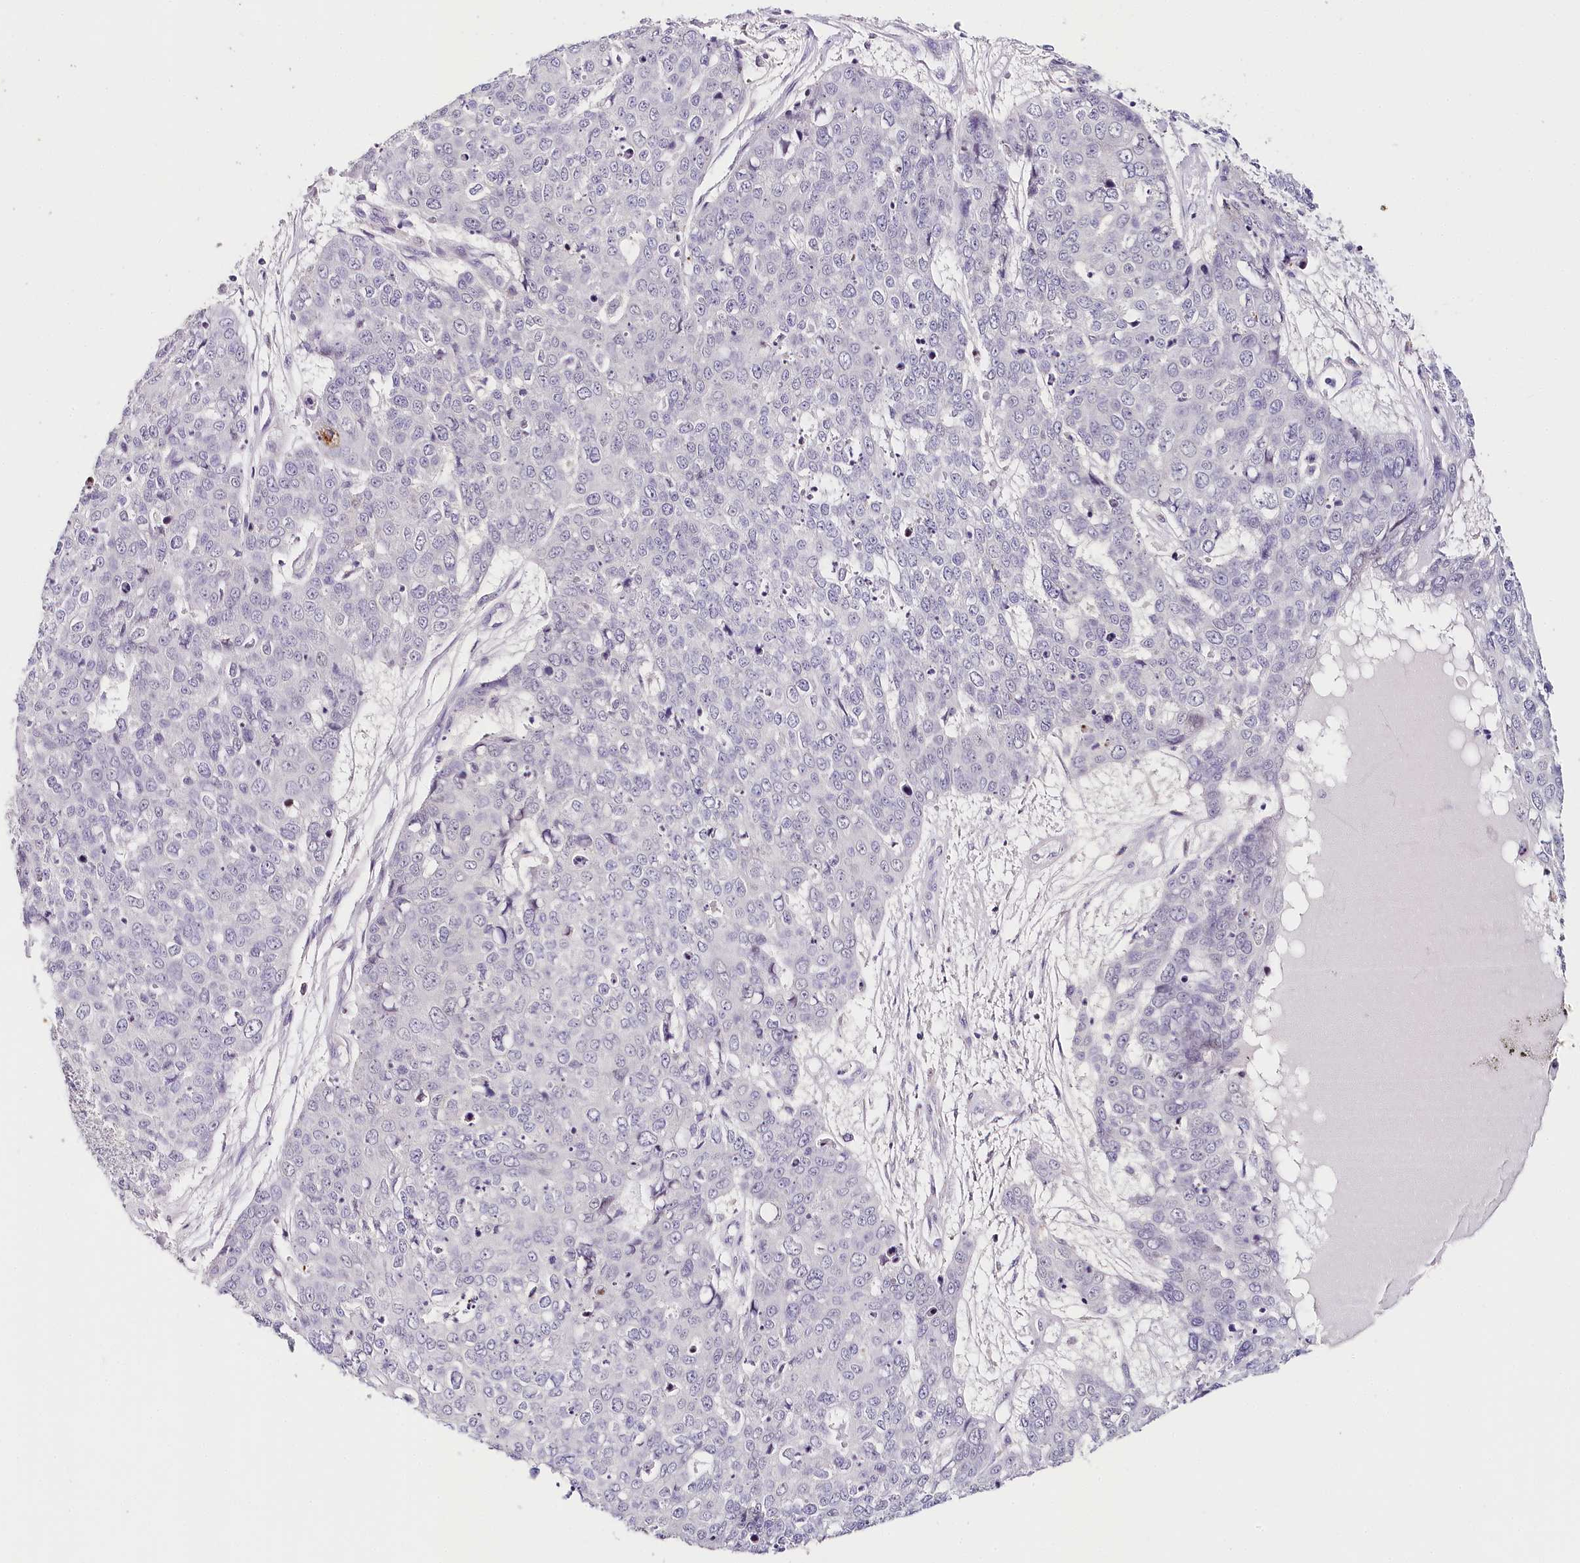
{"staining": {"intensity": "negative", "quantity": "none", "location": "none"}, "tissue": "skin cancer", "cell_type": "Tumor cells", "image_type": "cancer", "snomed": [{"axis": "morphology", "description": "Squamous cell carcinoma, NOS"}, {"axis": "topography", "description": "Skin"}], "caption": "Immunohistochemistry (IHC) of skin squamous cell carcinoma demonstrates no positivity in tumor cells.", "gene": "TP53", "patient": {"sex": "female", "age": 44}}